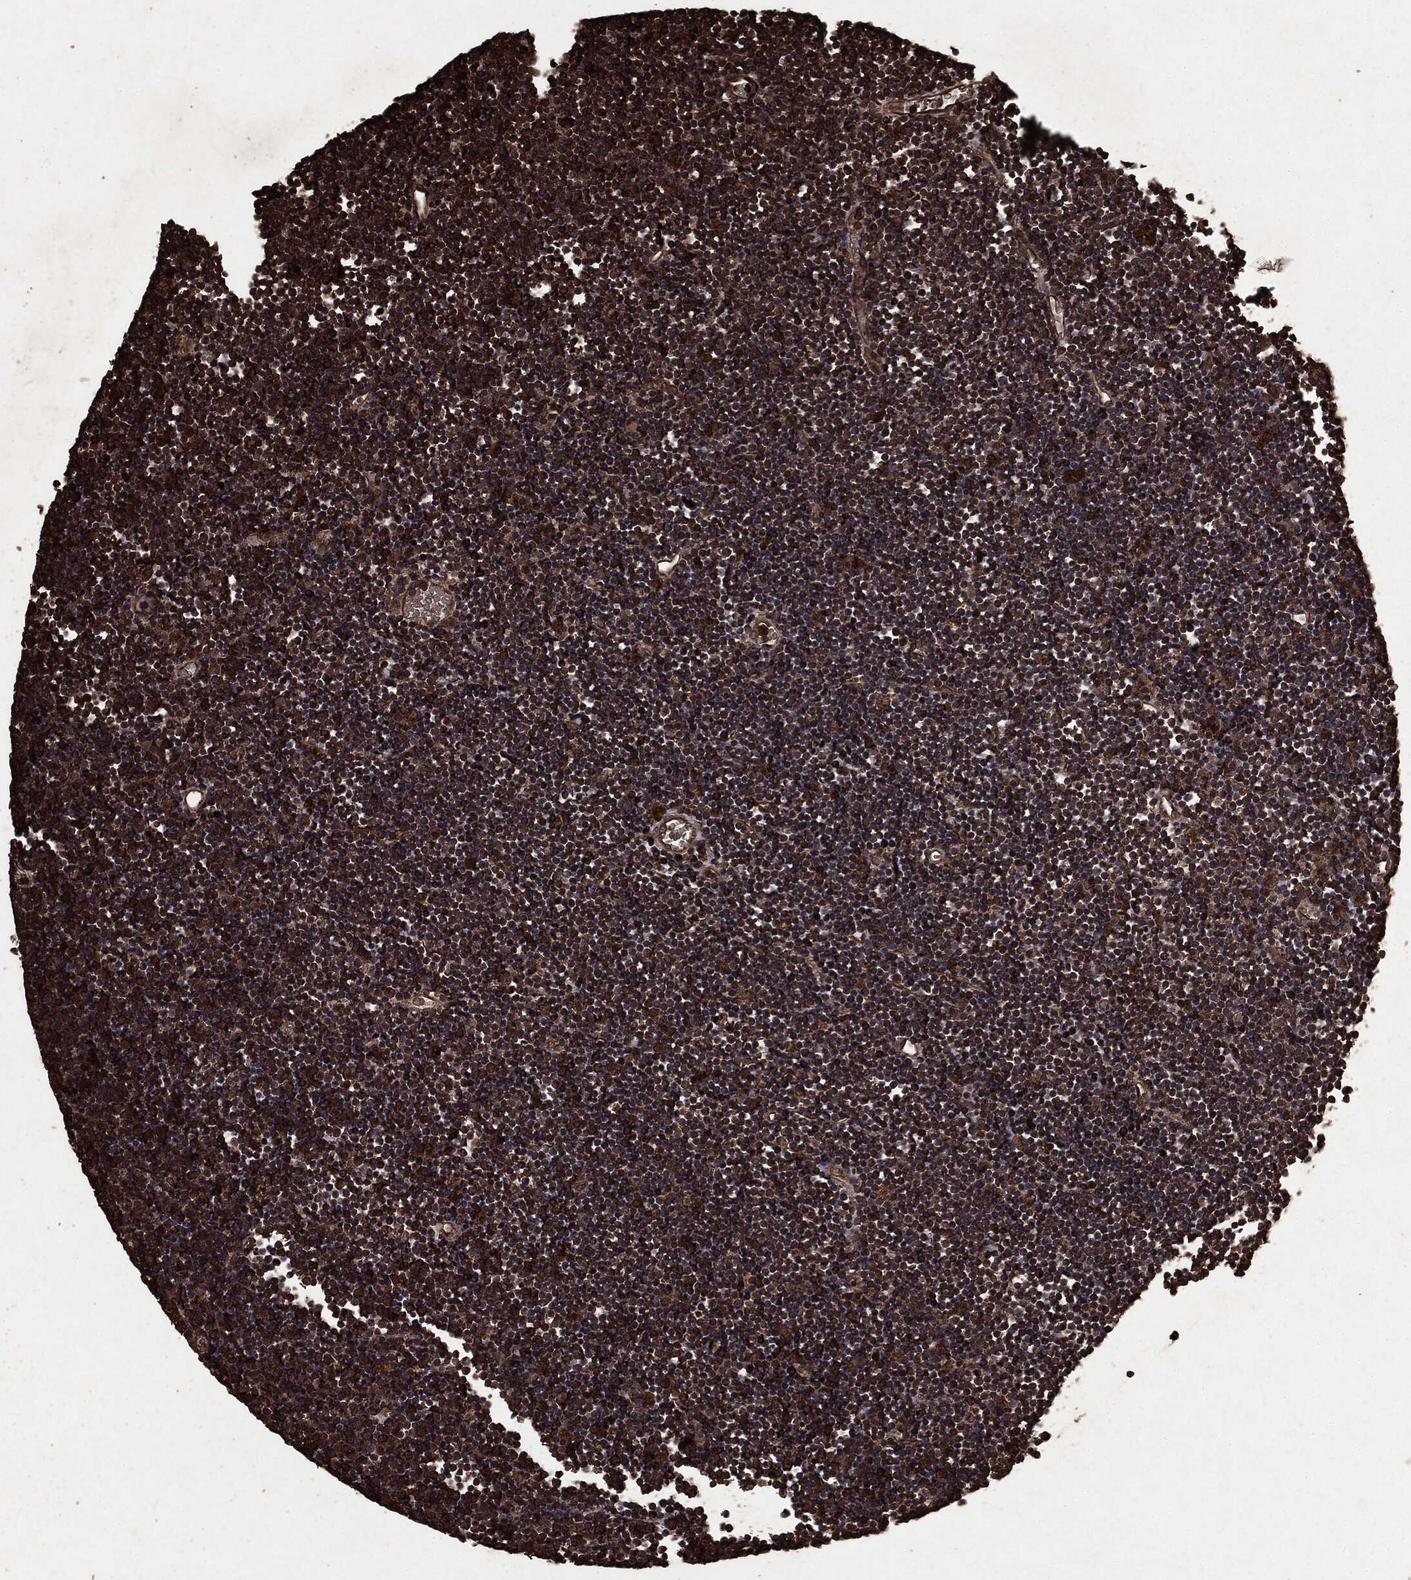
{"staining": {"intensity": "moderate", "quantity": ">75%", "location": "cytoplasmic/membranous"}, "tissue": "lymphoma", "cell_type": "Tumor cells", "image_type": "cancer", "snomed": [{"axis": "morphology", "description": "Malignant lymphoma, non-Hodgkin's type, Low grade"}, {"axis": "topography", "description": "Brain"}], "caption": "There is medium levels of moderate cytoplasmic/membranous positivity in tumor cells of lymphoma, as demonstrated by immunohistochemical staining (brown color).", "gene": "ARAF", "patient": {"sex": "female", "age": 66}}